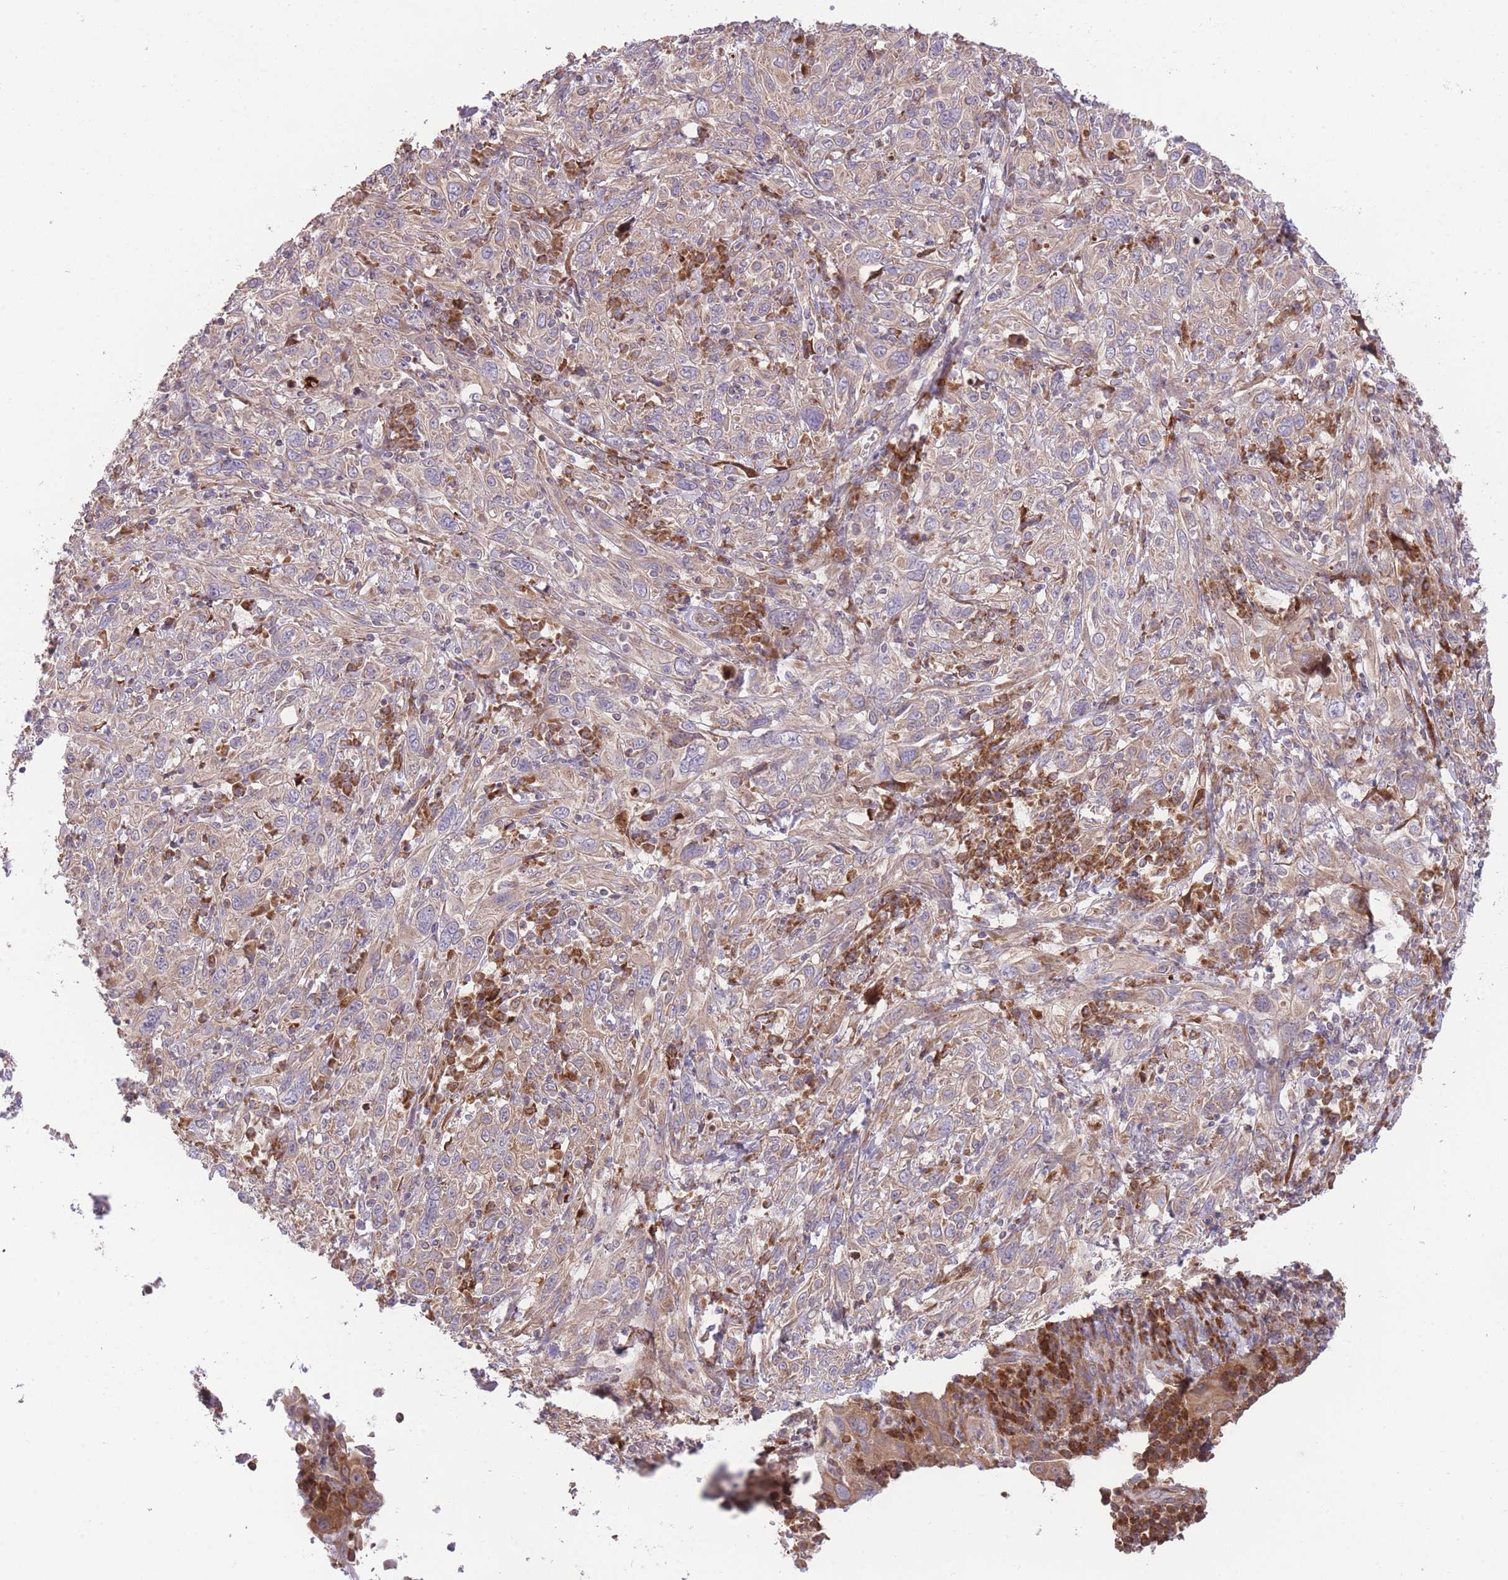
{"staining": {"intensity": "weak", "quantity": ">75%", "location": "cytoplasmic/membranous"}, "tissue": "cervical cancer", "cell_type": "Tumor cells", "image_type": "cancer", "snomed": [{"axis": "morphology", "description": "Squamous cell carcinoma, NOS"}, {"axis": "topography", "description": "Cervix"}], "caption": "A histopathology image of squamous cell carcinoma (cervical) stained for a protein shows weak cytoplasmic/membranous brown staining in tumor cells. (brown staining indicates protein expression, while blue staining denotes nuclei).", "gene": "BOLA2B", "patient": {"sex": "female", "age": 46}}